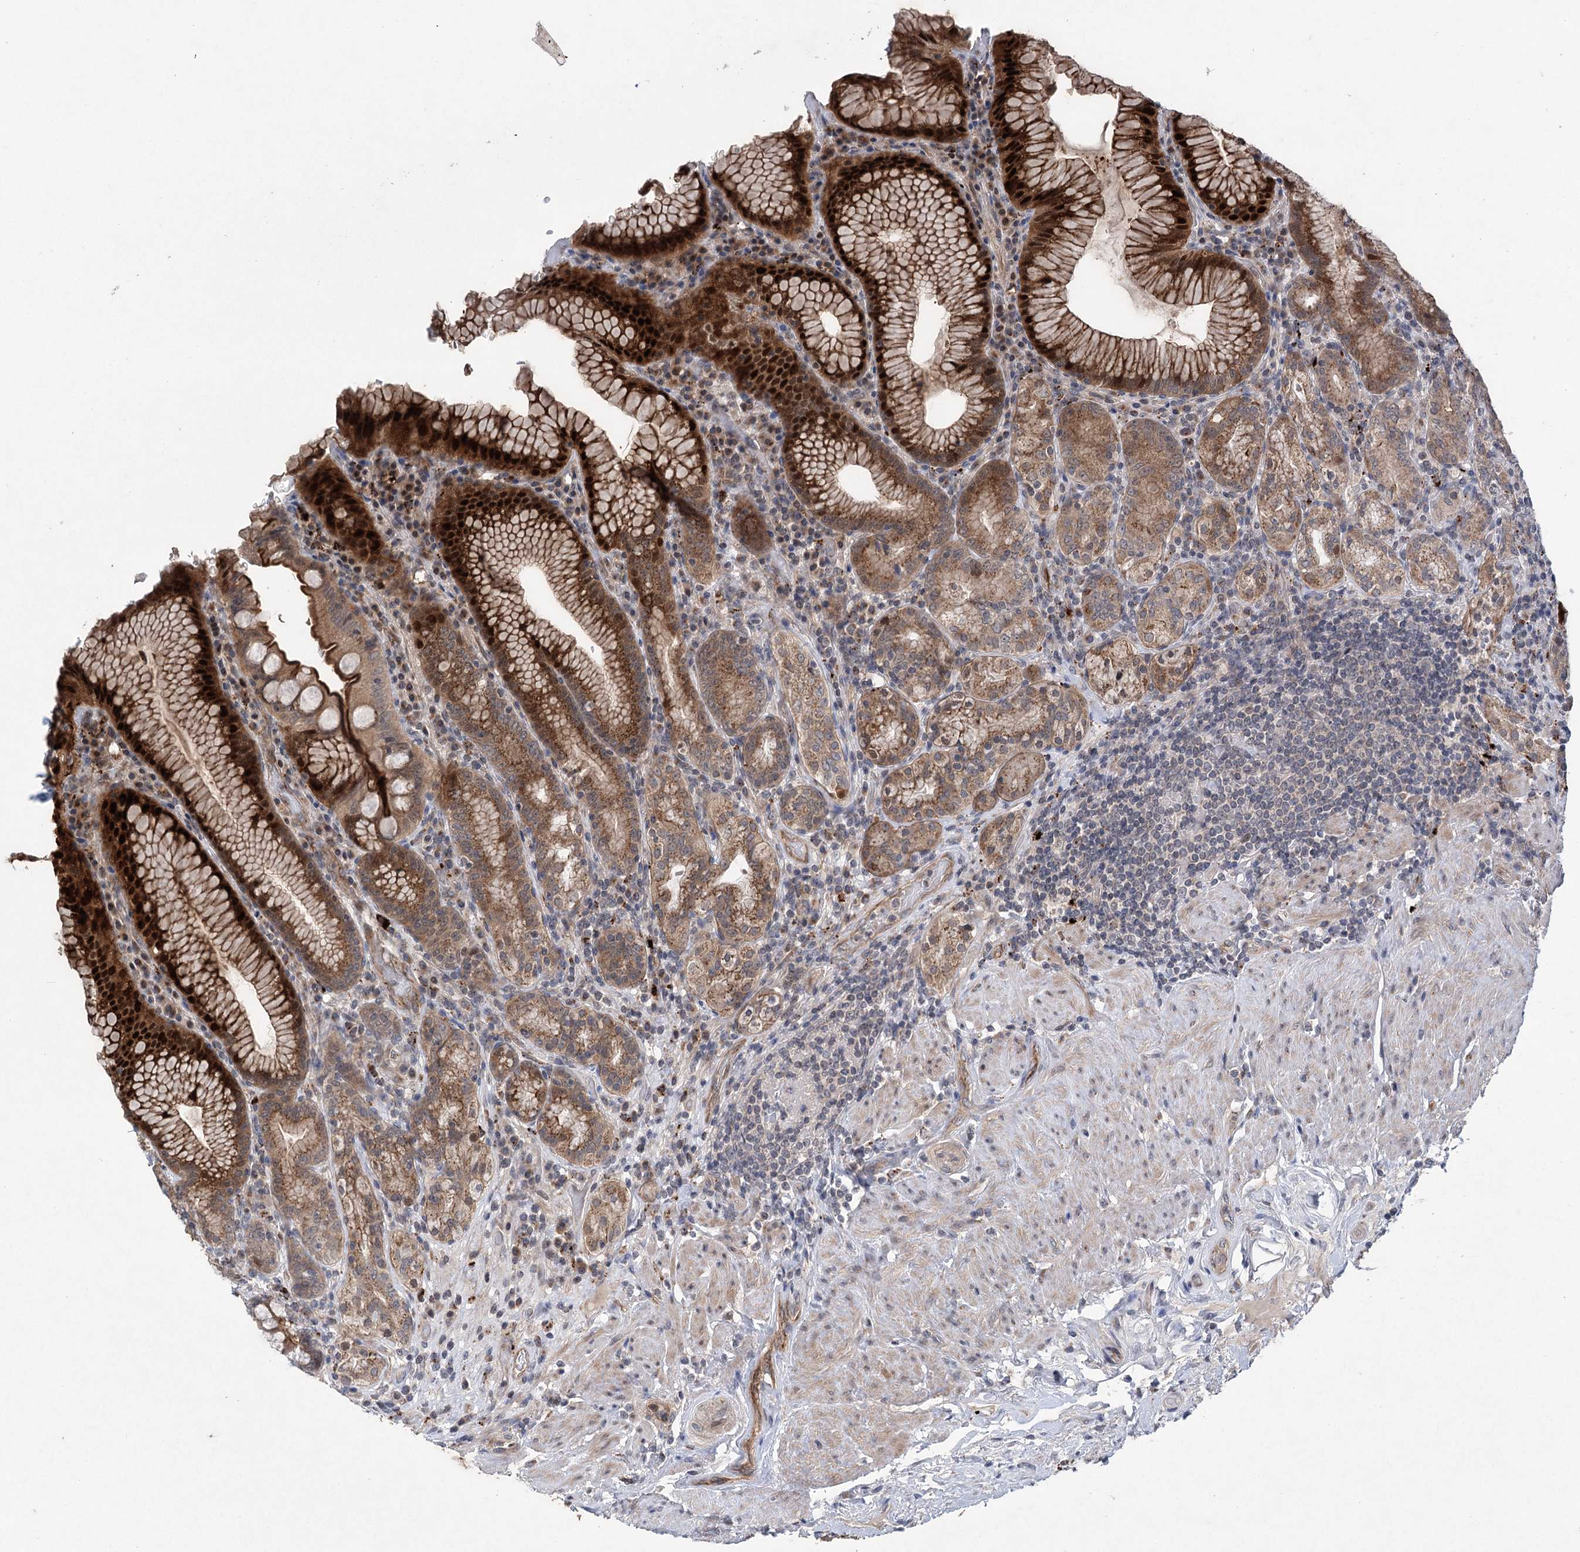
{"staining": {"intensity": "strong", "quantity": ">75%", "location": "cytoplasmic/membranous,nuclear"}, "tissue": "stomach", "cell_type": "Glandular cells", "image_type": "normal", "snomed": [{"axis": "morphology", "description": "Normal tissue, NOS"}, {"axis": "topography", "description": "Stomach, upper"}, {"axis": "topography", "description": "Stomach, lower"}], "caption": "The micrograph reveals immunohistochemical staining of benign stomach. There is strong cytoplasmic/membranous,nuclear staining is appreciated in approximately >75% of glandular cells.", "gene": "METTL24", "patient": {"sex": "female", "age": 76}}